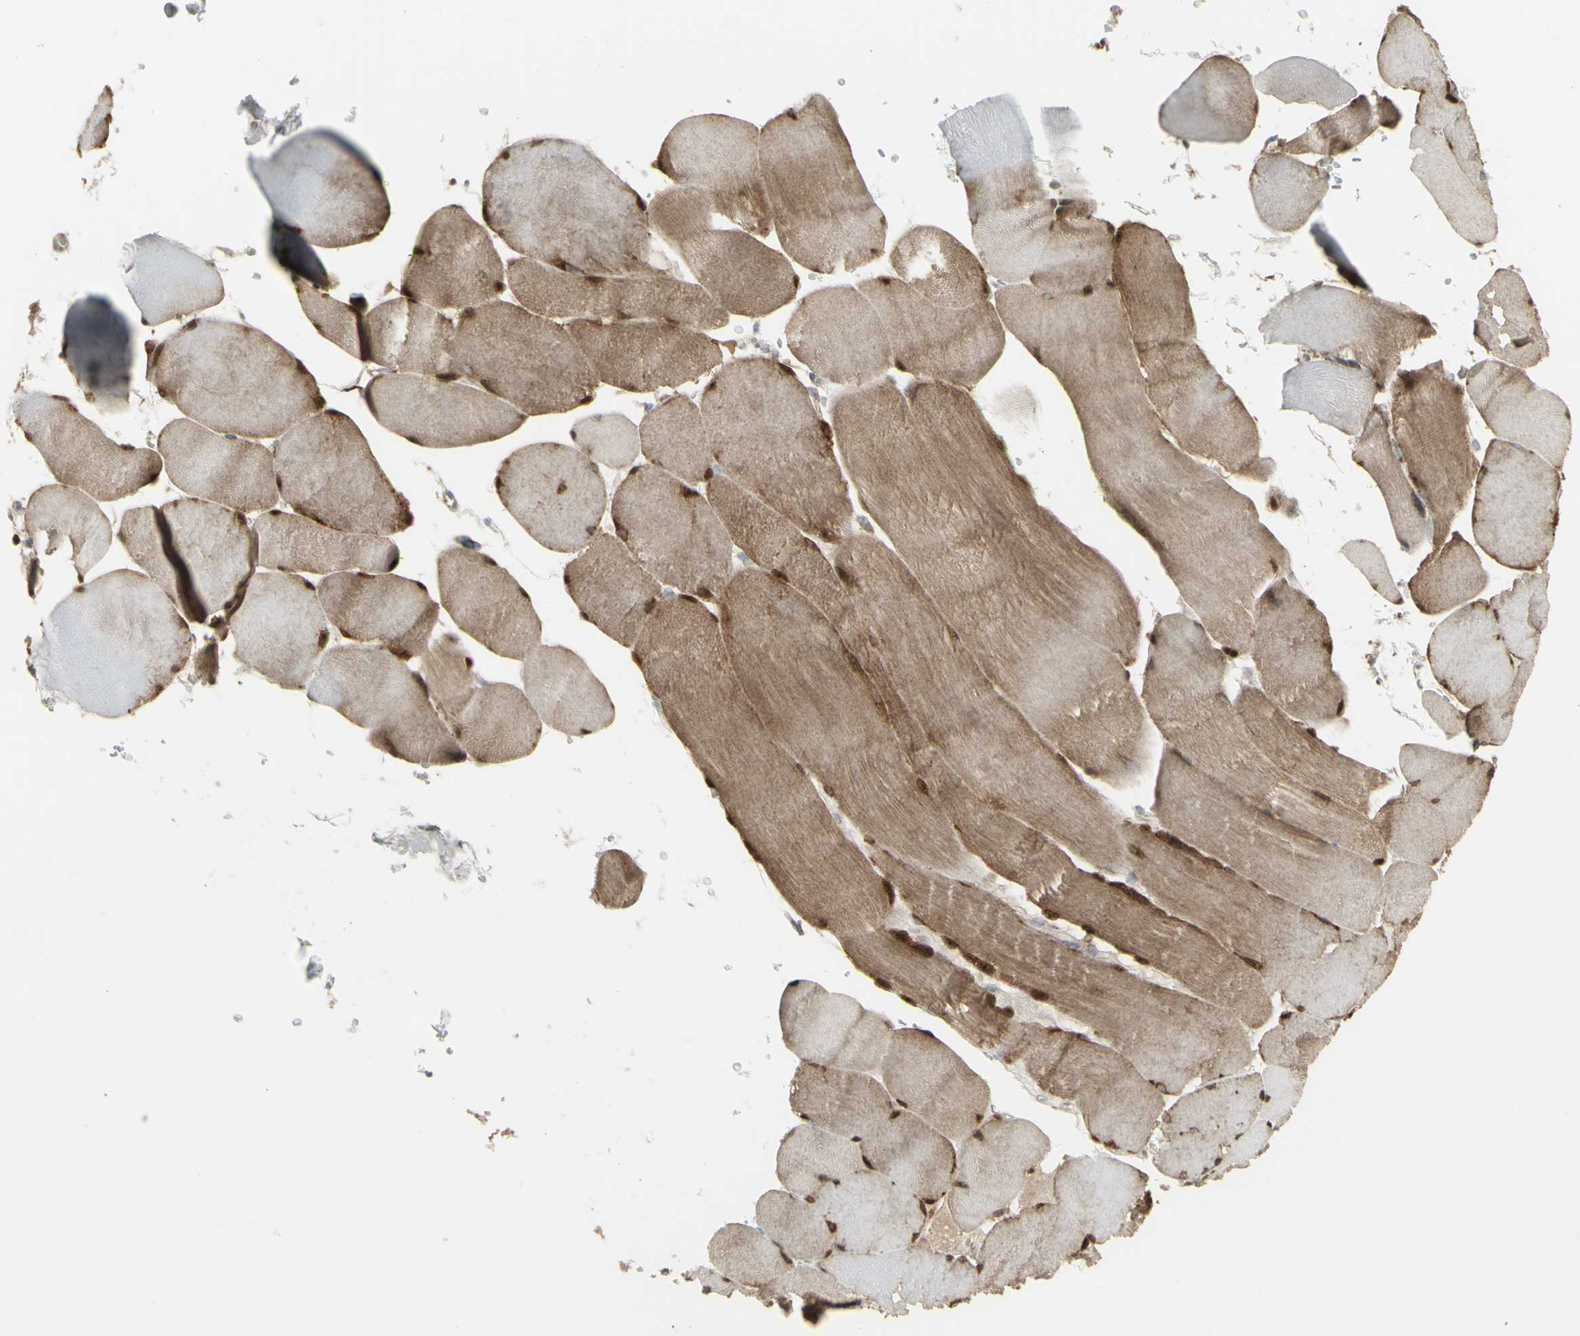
{"staining": {"intensity": "moderate", "quantity": ">75%", "location": "cytoplasmic/membranous"}, "tissue": "skeletal muscle", "cell_type": "Myocytes", "image_type": "normal", "snomed": [{"axis": "morphology", "description": "Normal tissue, NOS"}, {"axis": "topography", "description": "Skin"}, {"axis": "topography", "description": "Skeletal muscle"}], "caption": "An immunohistochemistry (IHC) image of benign tissue is shown. Protein staining in brown highlights moderate cytoplasmic/membranous positivity in skeletal muscle within myocytes. Using DAB (3,3'-diaminobenzidine) (brown) and hematoxylin (blue) stains, captured at high magnification using brightfield microscopy.", "gene": "FKBP3", "patient": {"sex": "male", "age": 83}}